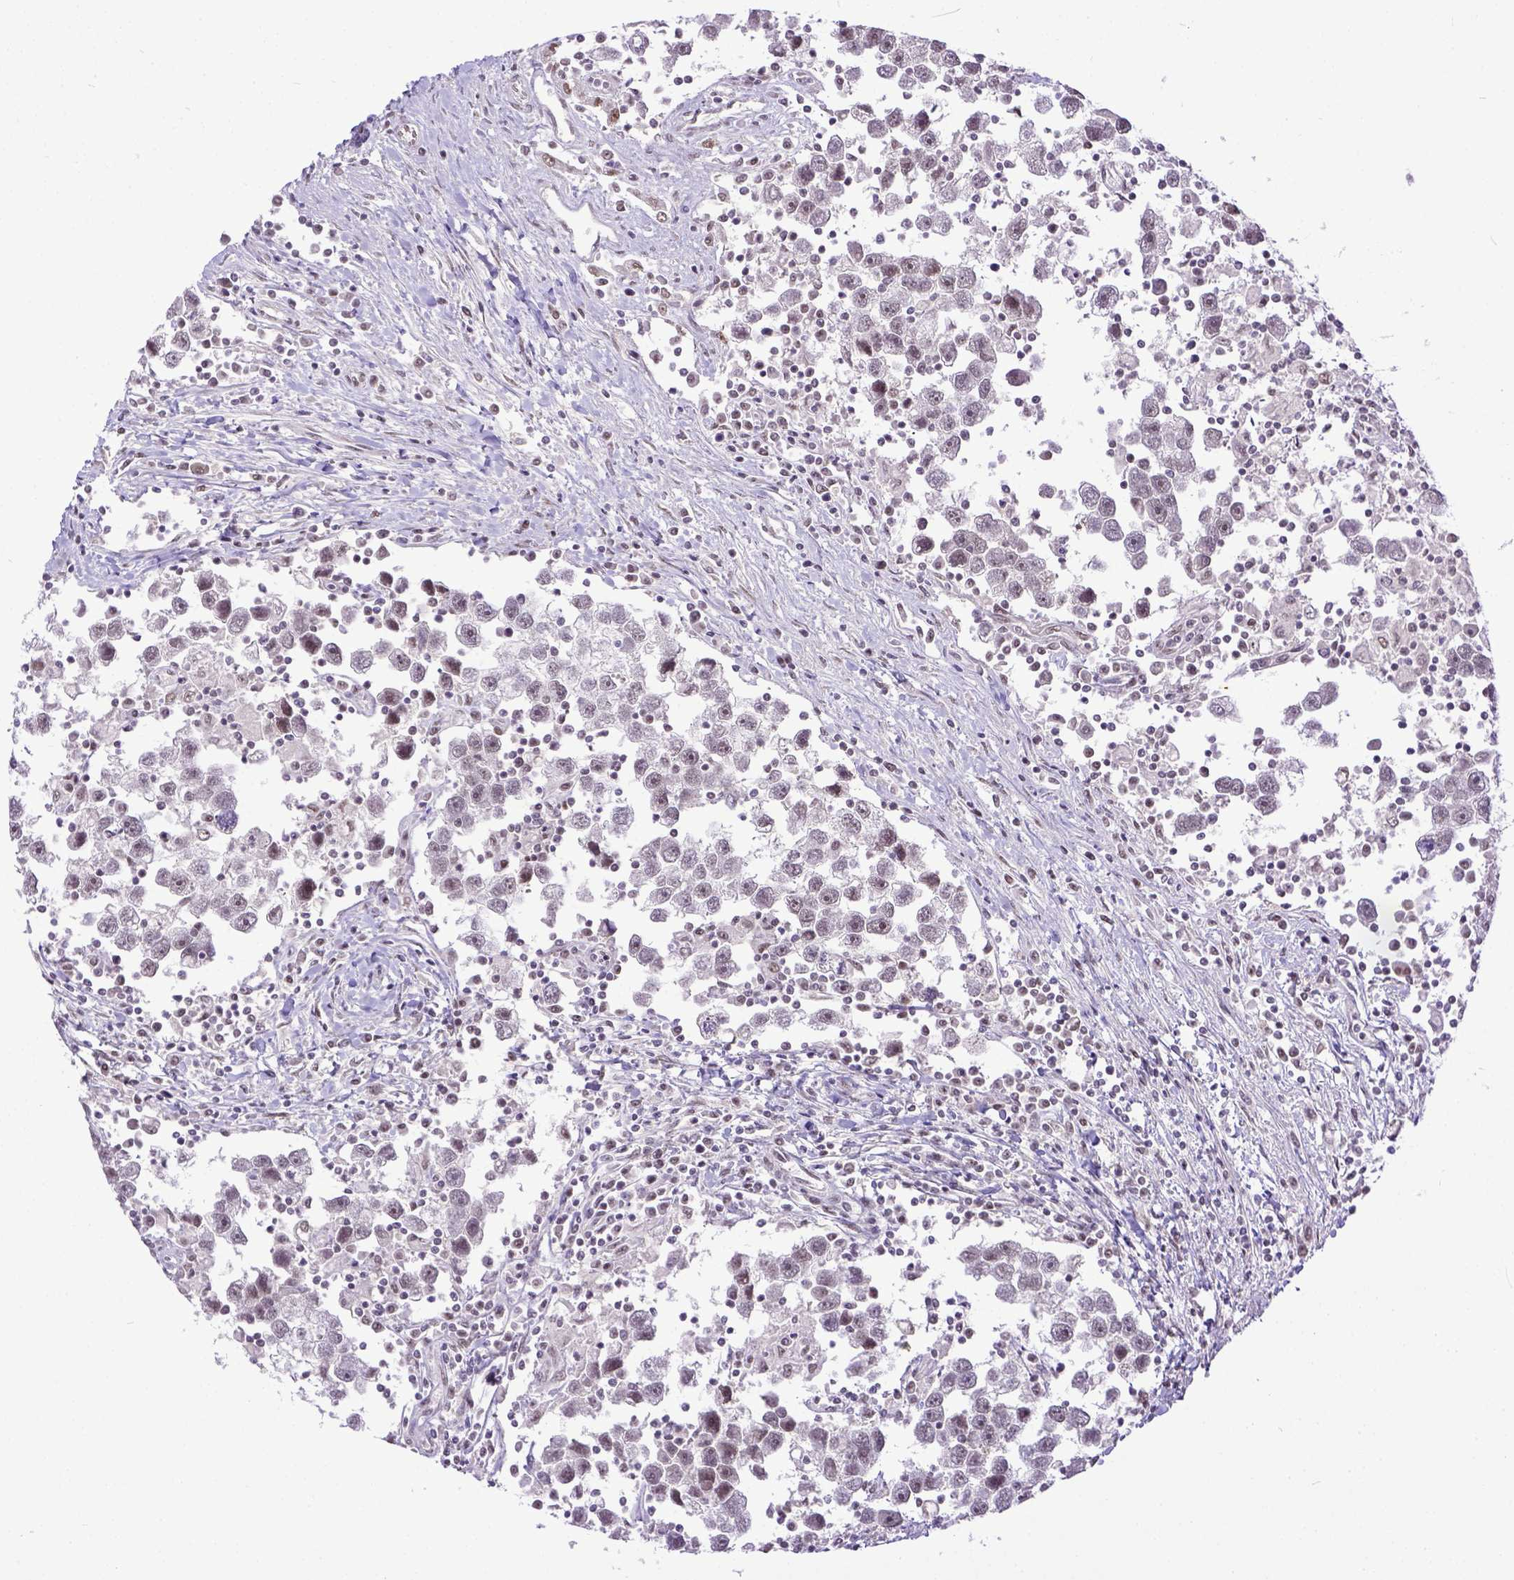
{"staining": {"intensity": "weak", "quantity": "25%-75%", "location": "nuclear"}, "tissue": "testis cancer", "cell_type": "Tumor cells", "image_type": "cancer", "snomed": [{"axis": "morphology", "description": "Seminoma, NOS"}, {"axis": "topography", "description": "Testis"}], "caption": "Immunohistochemical staining of seminoma (testis) demonstrates low levels of weak nuclear positivity in about 25%-75% of tumor cells.", "gene": "ERCC1", "patient": {"sex": "male", "age": 30}}